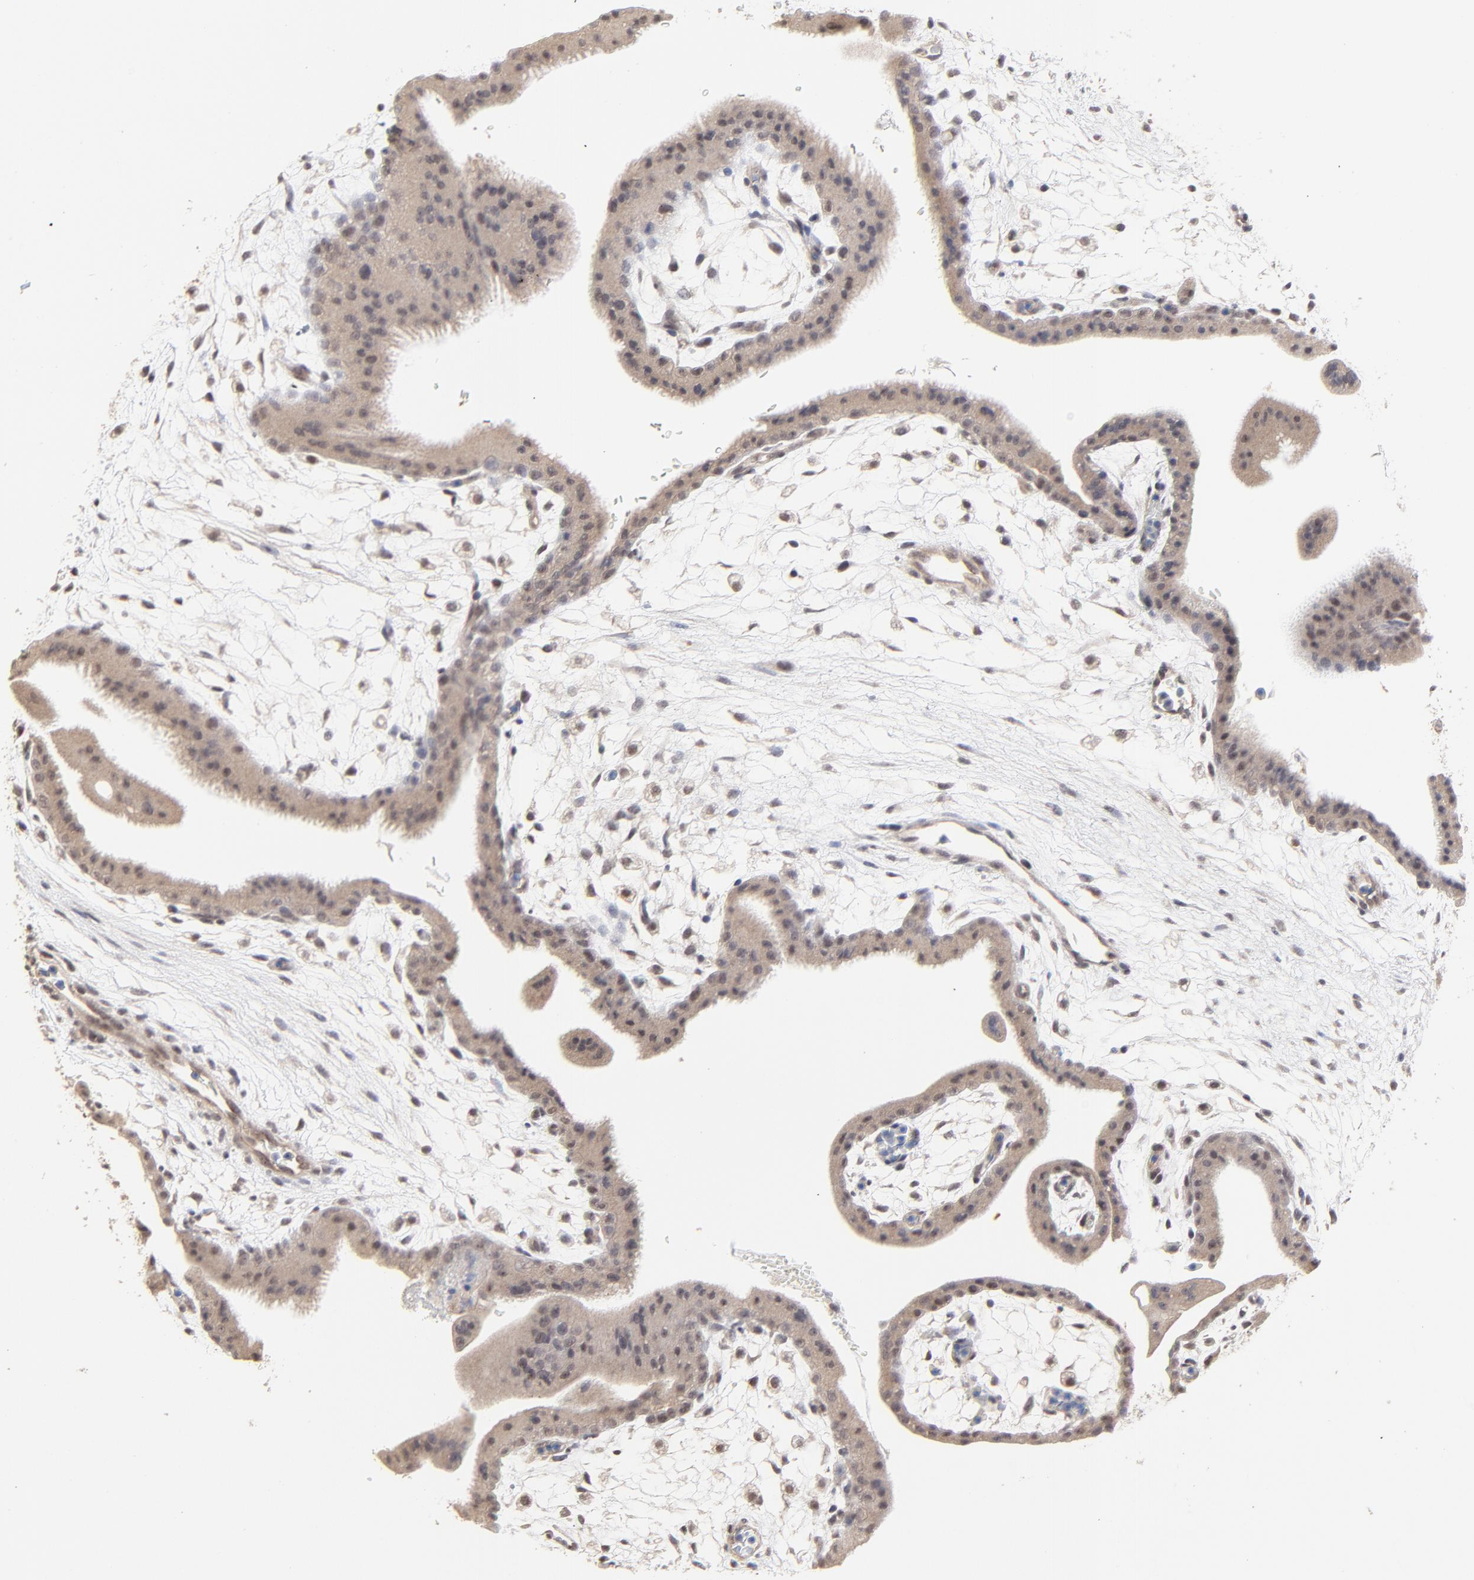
{"staining": {"intensity": "weak", "quantity": "25%-75%", "location": "cytoplasmic/membranous,nuclear"}, "tissue": "placenta", "cell_type": "Trophoblastic cells", "image_type": "normal", "snomed": [{"axis": "morphology", "description": "Normal tissue, NOS"}, {"axis": "topography", "description": "Placenta"}], "caption": "IHC photomicrograph of unremarkable placenta: placenta stained using immunohistochemistry displays low levels of weak protein expression localized specifically in the cytoplasmic/membranous,nuclear of trophoblastic cells, appearing as a cytoplasmic/membranous,nuclear brown color.", "gene": "FAM199X", "patient": {"sex": "female", "age": 35}}